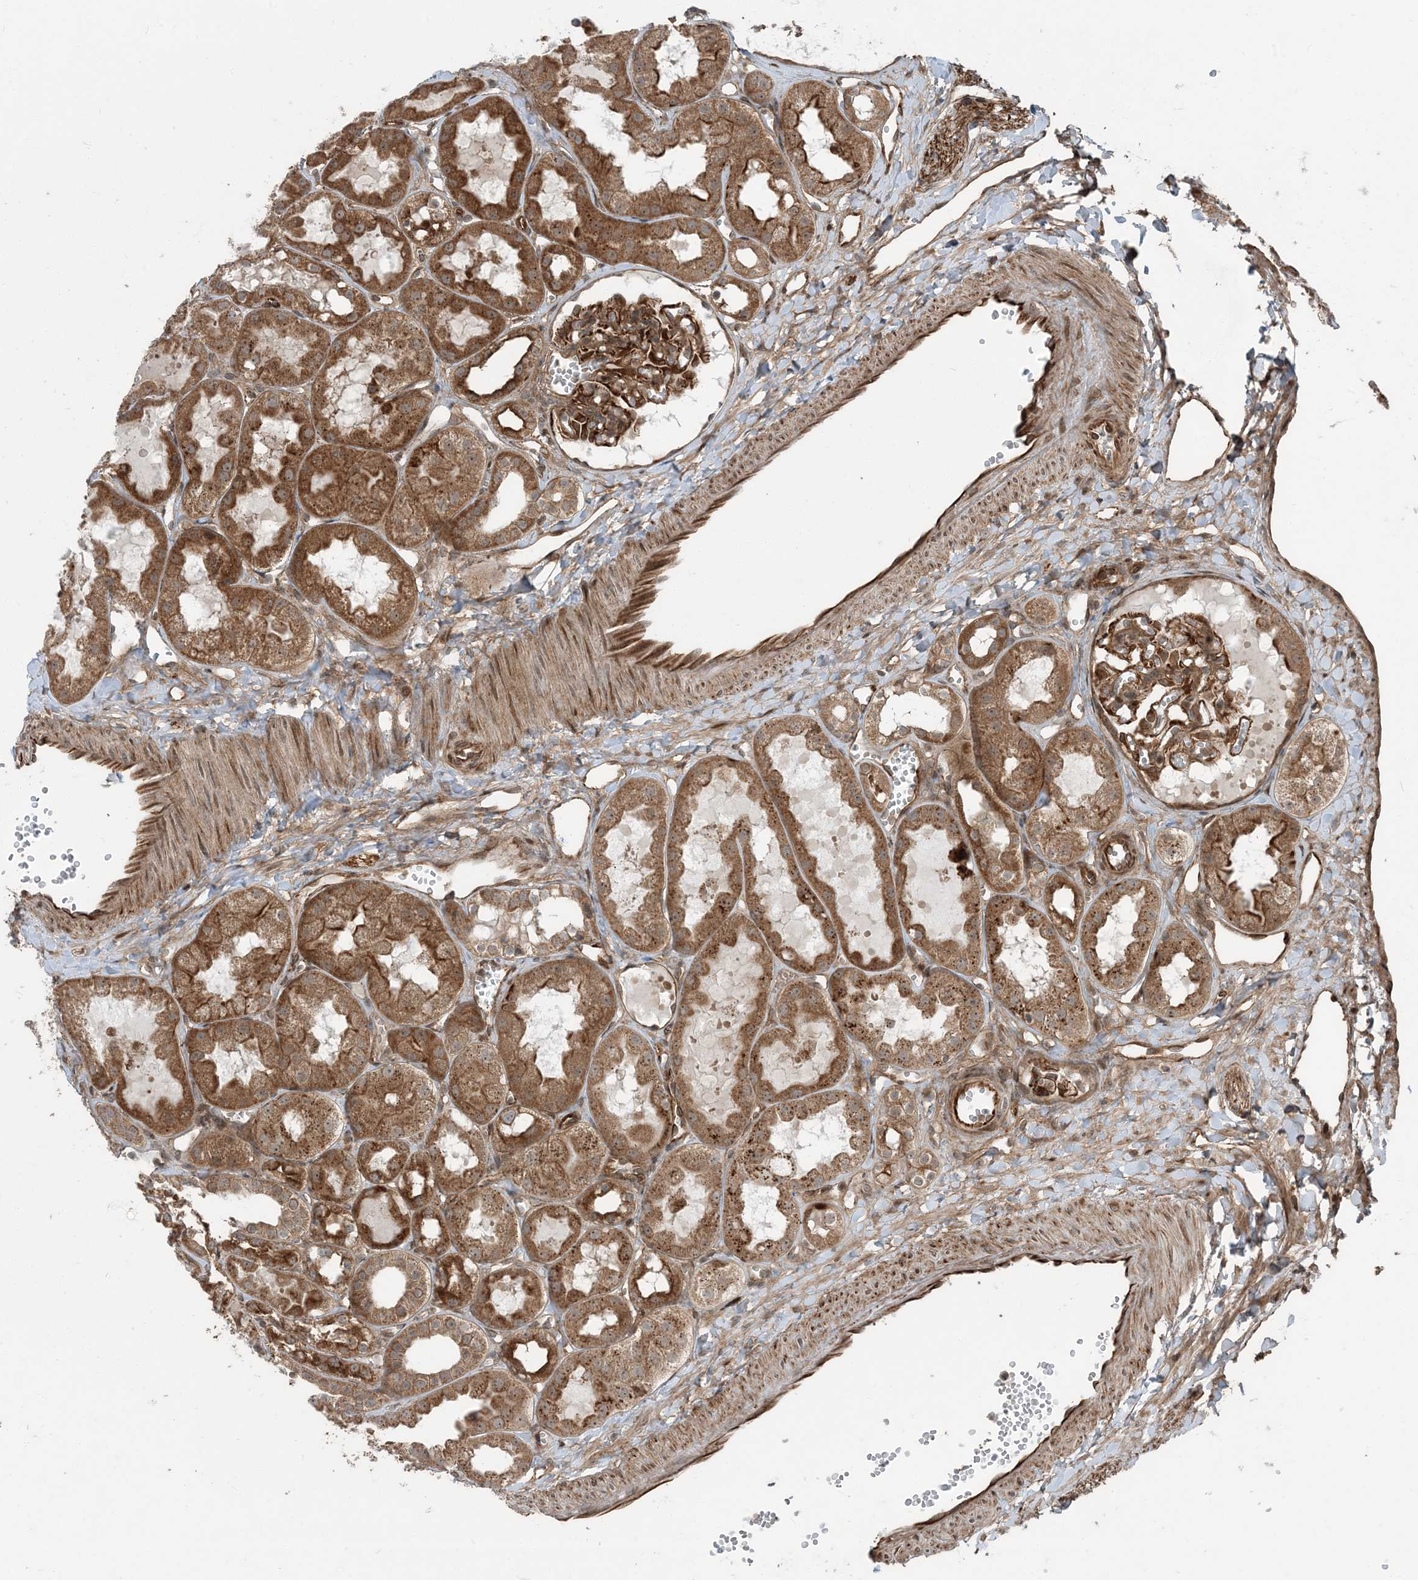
{"staining": {"intensity": "moderate", "quantity": ">75%", "location": "cytoplasmic/membranous"}, "tissue": "kidney", "cell_type": "Cells in glomeruli", "image_type": "normal", "snomed": [{"axis": "morphology", "description": "Normal tissue, NOS"}, {"axis": "topography", "description": "Kidney"}], "caption": "Cells in glomeruli show medium levels of moderate cytoplasmic/membranous staining in about >75% of cells in benign human kidney.", "gene": "EDEM2", "patient": {"sex": "male", "age": 16}}